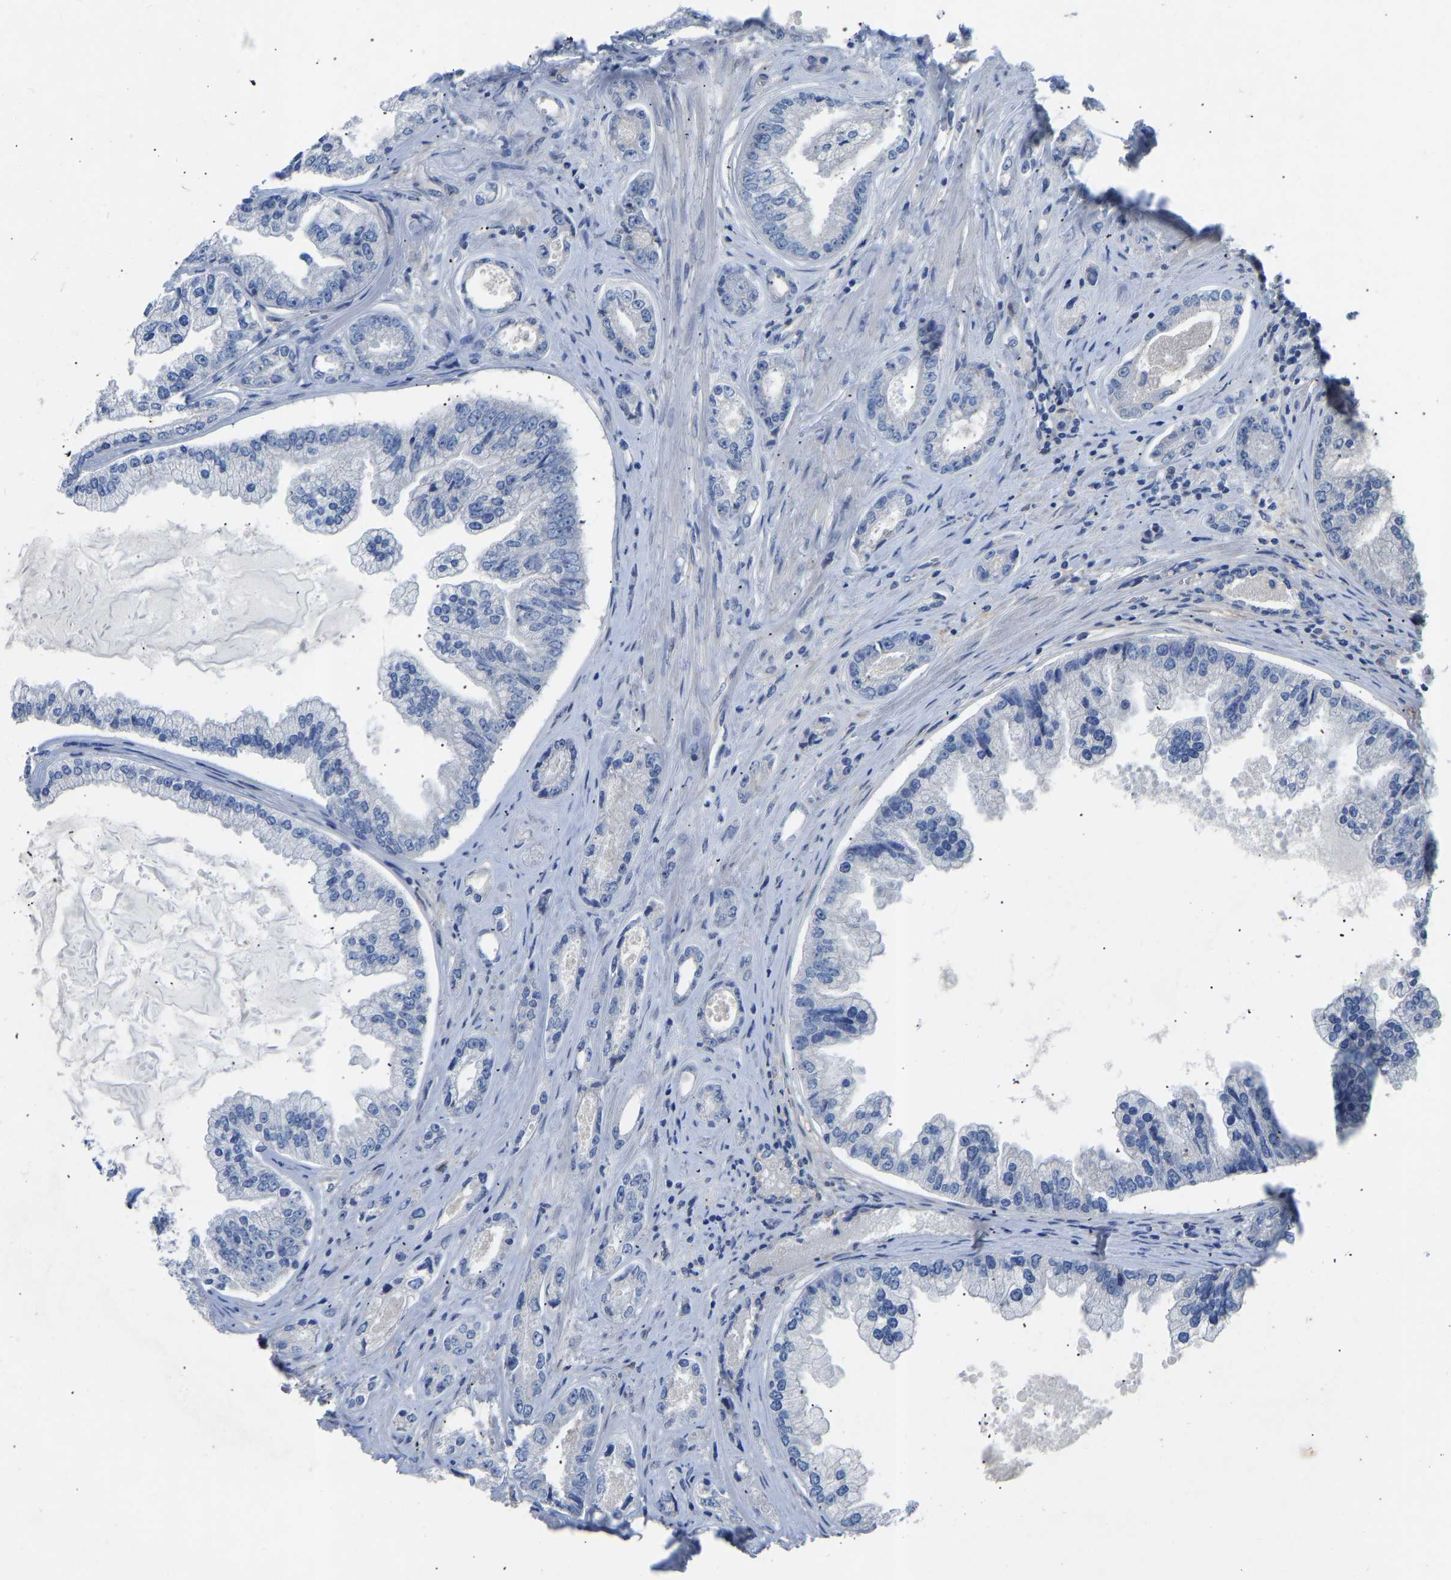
{"staining": {"intensity": "negative", "quantity": "none", "location": "none"}, "tissue": "prostate cancer", "cell_type": "Tumor cells", "image_type": "cancer", "snomed": [{"axis": "morphology", "description": "Adenocarcinoma, High grade"}, {"axis": "topography", "description": "Prostate"}], "caption": "Immunohistochemistry histopathology image of human adenocarcinoma (high-grade) (prostate) stained for a protein (brown), which exhibits no expression in tumor cells.", "gene": "RBP1", "patient": {"sex": "male", "age": 61}}